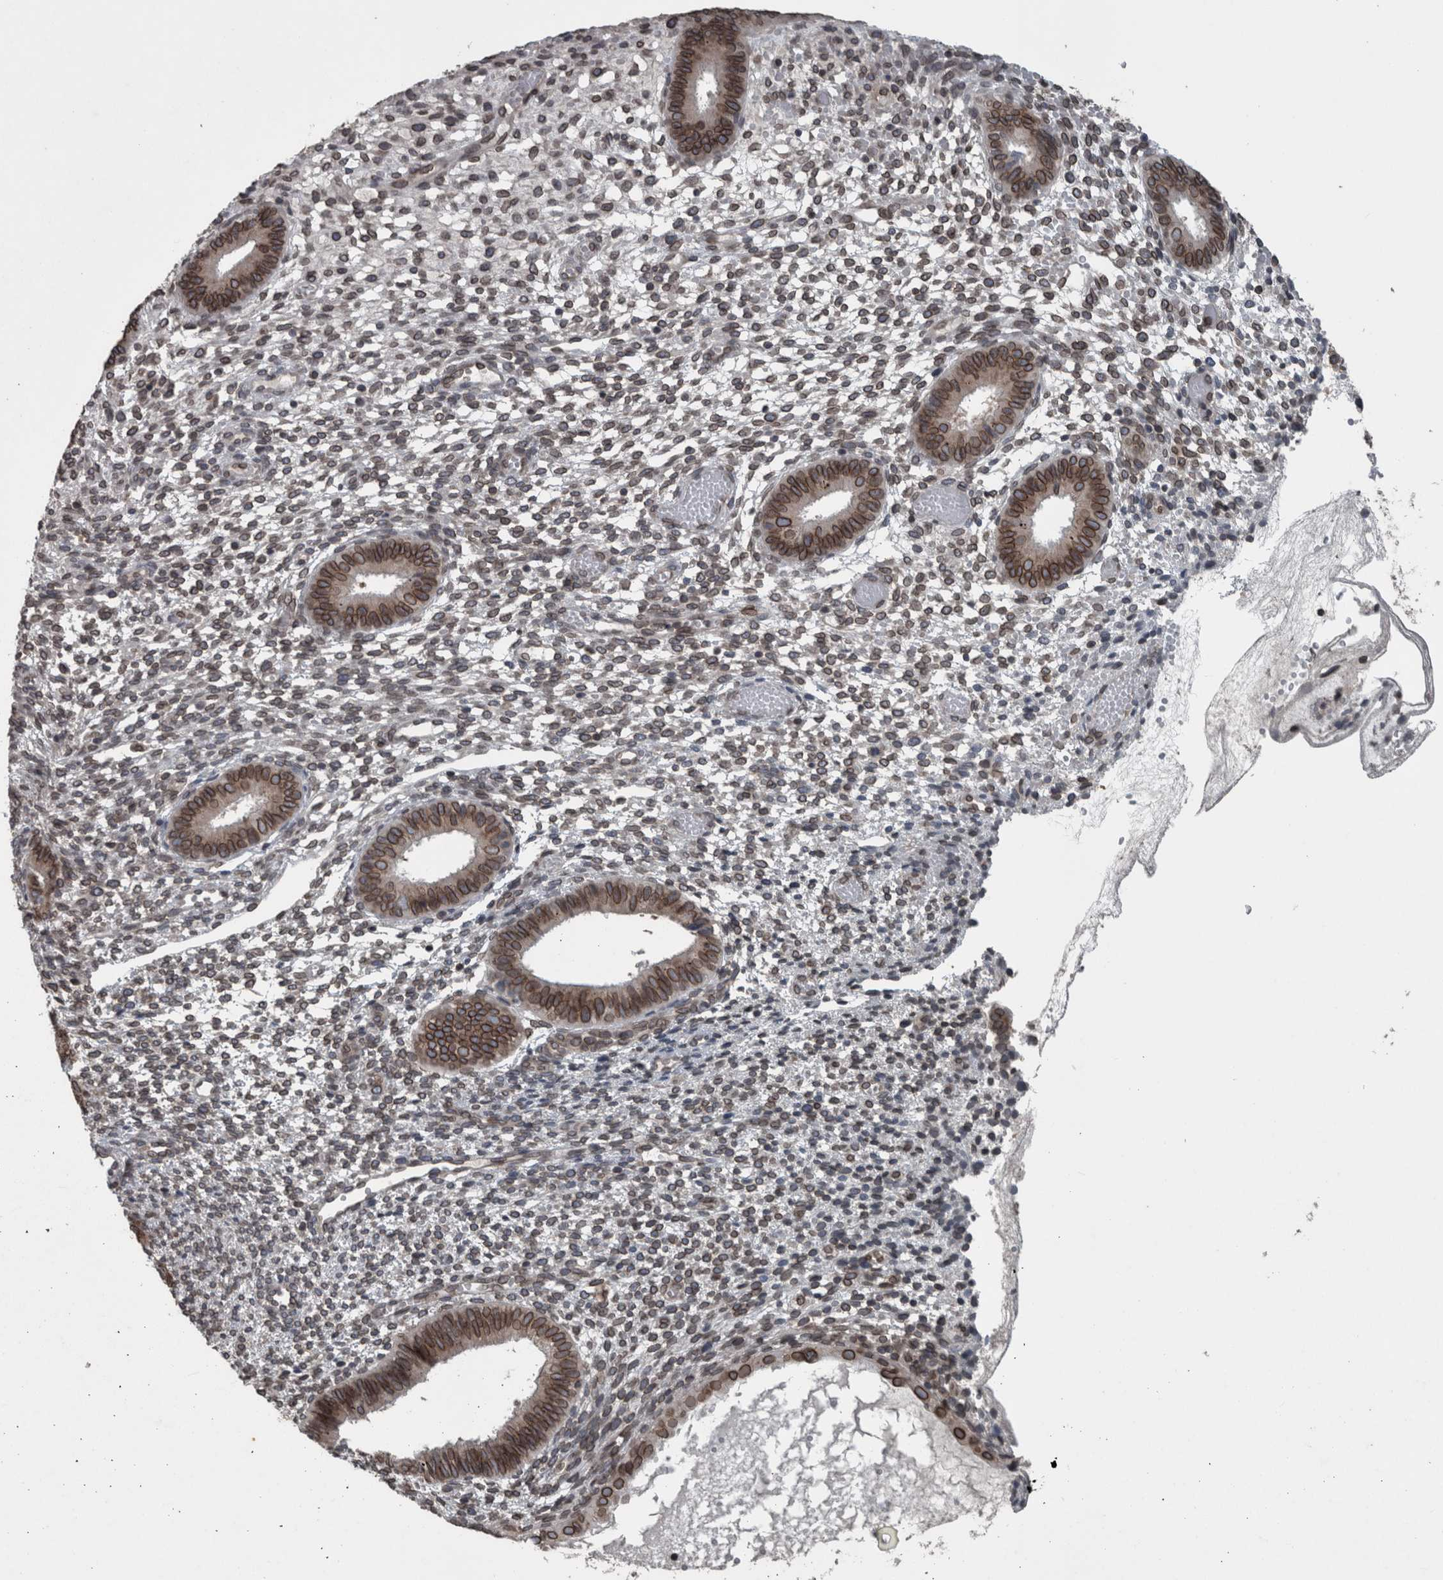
{"staining": {"intensity": "weak", "quantity": "25%-75%", "location": "cytoplasmic/membranous,nuclear"}, "tissue": "endometrium", "cell_type": "Cells in endometrial stroma", "image_type": "normal", "snomed": [{"axis": "morphology", "description": "Normal tissue, NOS"}, {"axis": "topography", "description": "Endometrium"}], "caption": "Immunohistochemistry of normal endometrium demonstrates low levels of weak cytoplasmic/membranous,nuclear expression in approximately 25%-75% of cells in endometrial stroma. (Brightfield microscopy of DAB IHC at high magnification).", "gene": "RANBP2", "patient": {"sex": "female", "age": 46}}